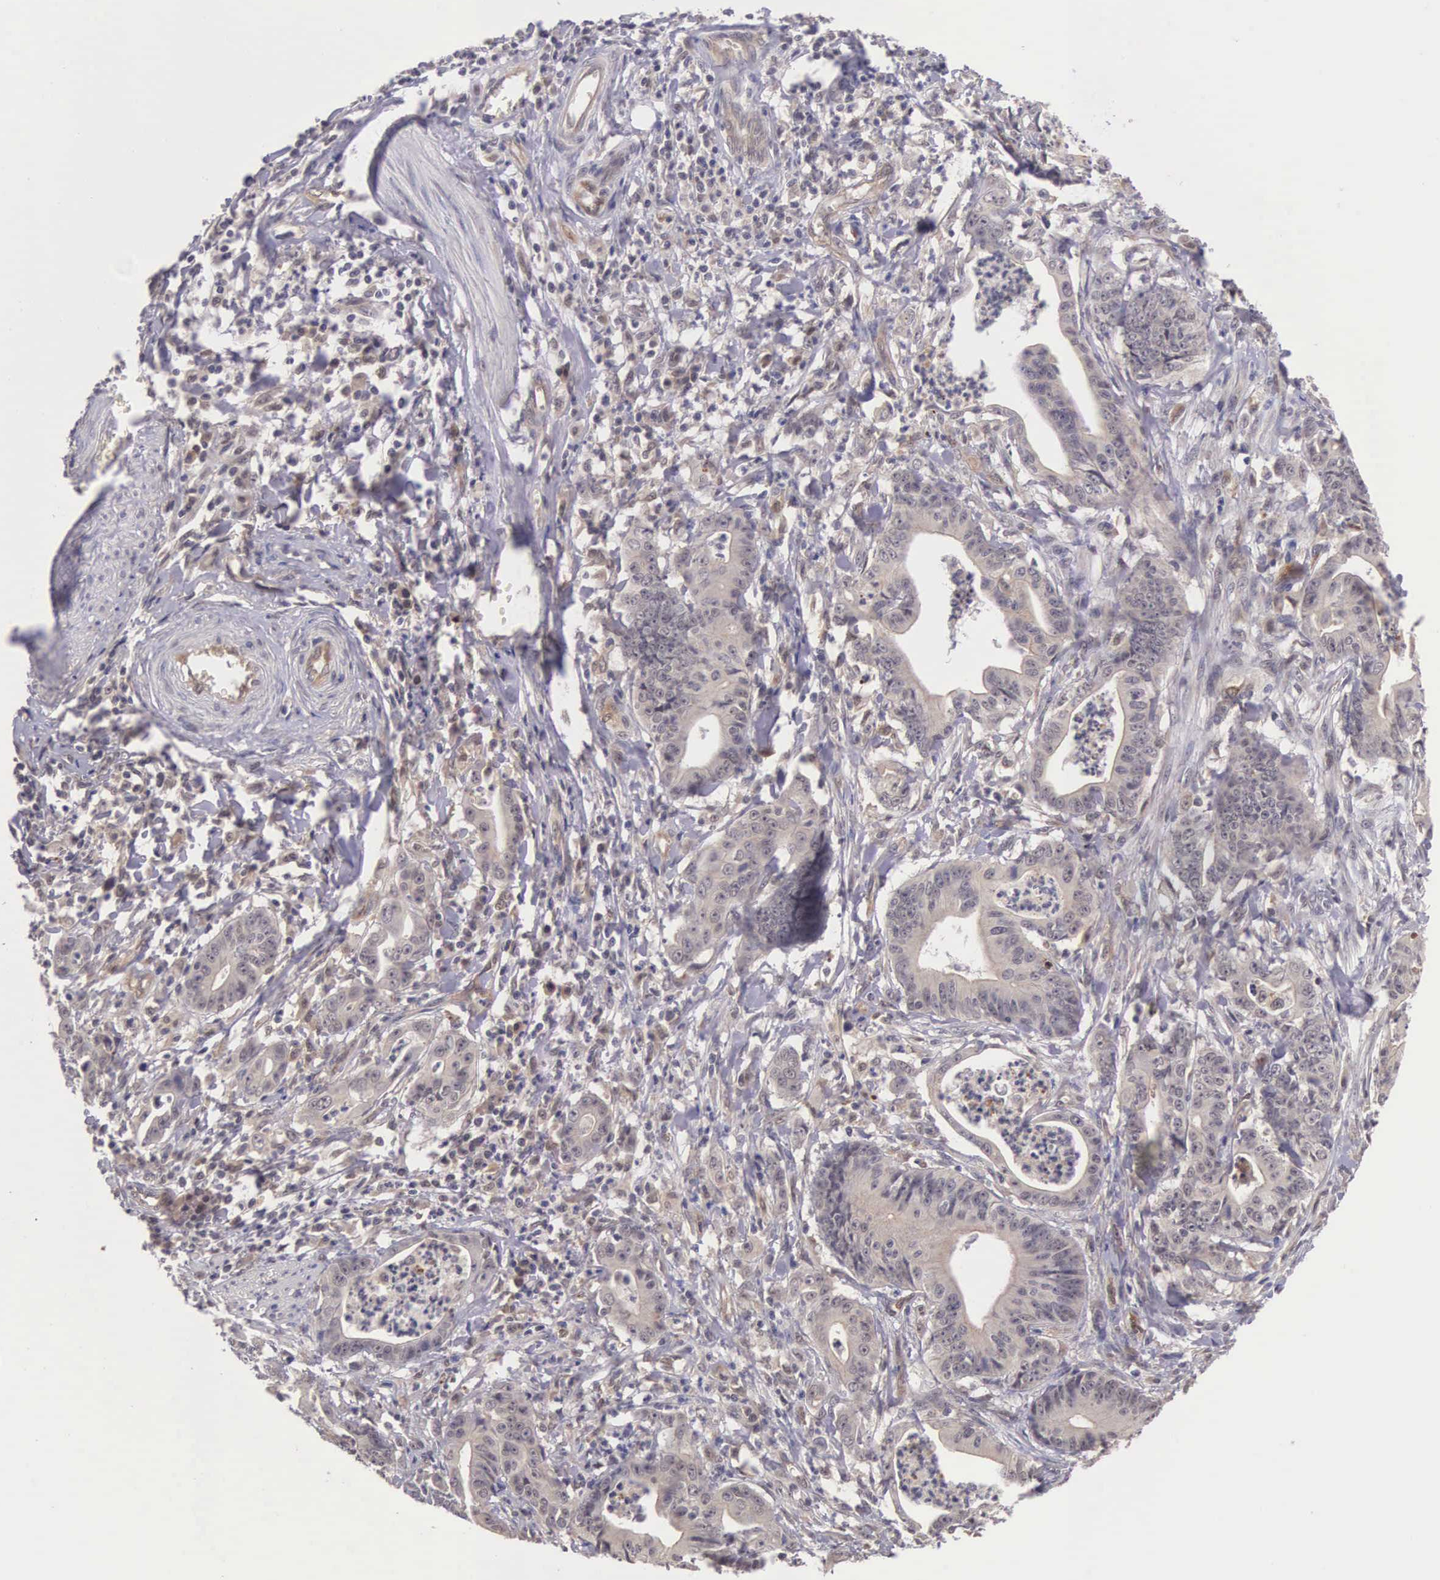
{"staining": {"intensity": "weak", "quantity": ">75%", "location": "cytoplasmic/membranous"}, "tissue": "stomach cancer", "cell_type": "Tumor cells", "image_type": "cancer", "snomed": [{"axis": "morphology", "description": "Adenocarcinoma, NOS"}, {"axis": "topography", "description": "Stomach, lower"}], "caption": "Immunohistochemistry (DAB (3,3'-diaminobenzidine)) staining of stomach adenocarcinoma reveals weak cytoplasmic/membranous protein expression in about >75% of tumor cells. (IHC, brightfield microscopy, high magnification).", "gene": "VASH1", "patient": {"sex": "female", "age": 86}}